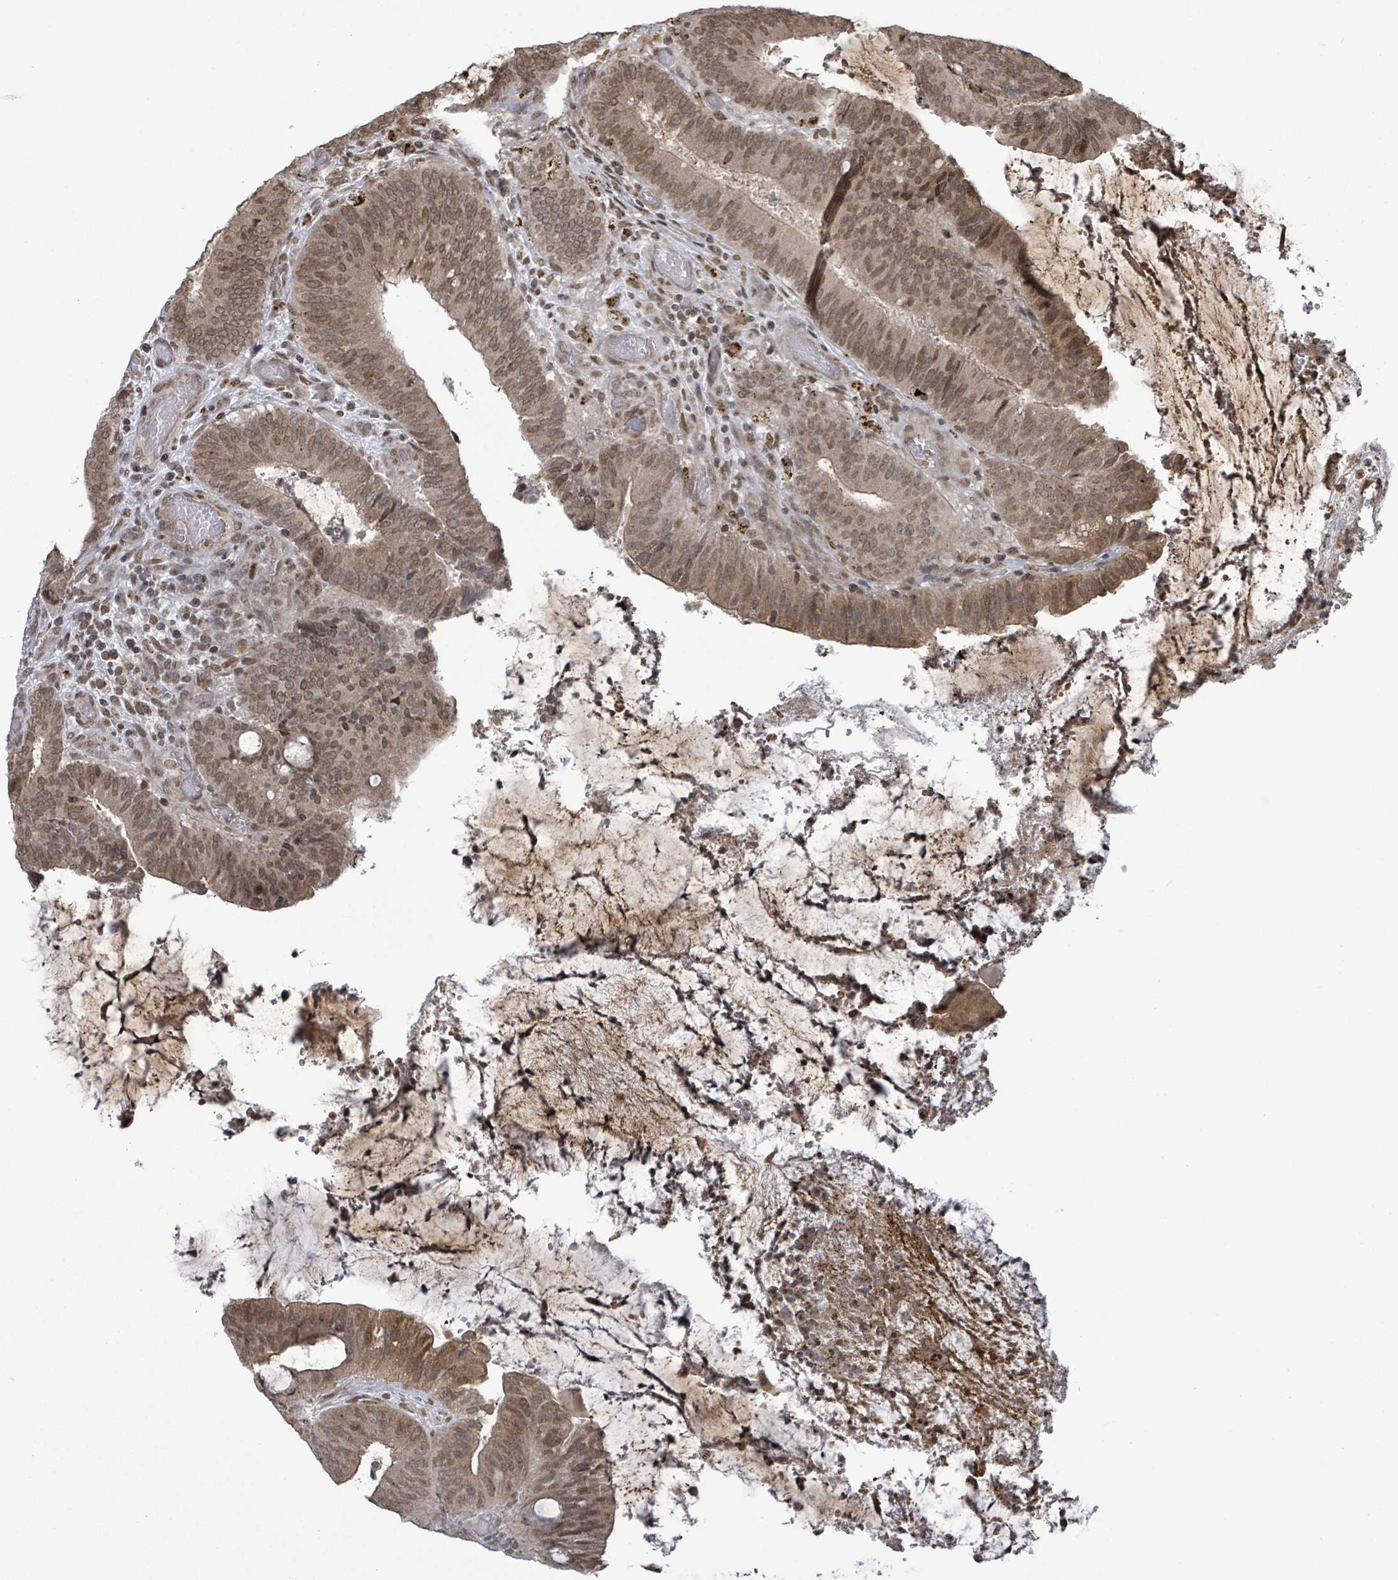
{"staining": {"intensity": "weak", "quantity": ">75%", "location": "cytoplasmic/membranous,nuclear"}, "tissue": "colorectal cancer", "cell_type": "Tumor cells", "image_type": "cancer", "snomed": [{"axis": "morphology", "description": "Adenocarcinoma, NOS"}, {"axis": "topography", "description": "Colon"}], "caption": "A micrograph showing weak cytoplasmic/membranous and nuclear staining in approximately >75% of tumor cells in colorectal cancer, as visualized by brown immunohistochemical staining.", "gene": "SBF2", "patient": {"sex": "female", "age": 43}}